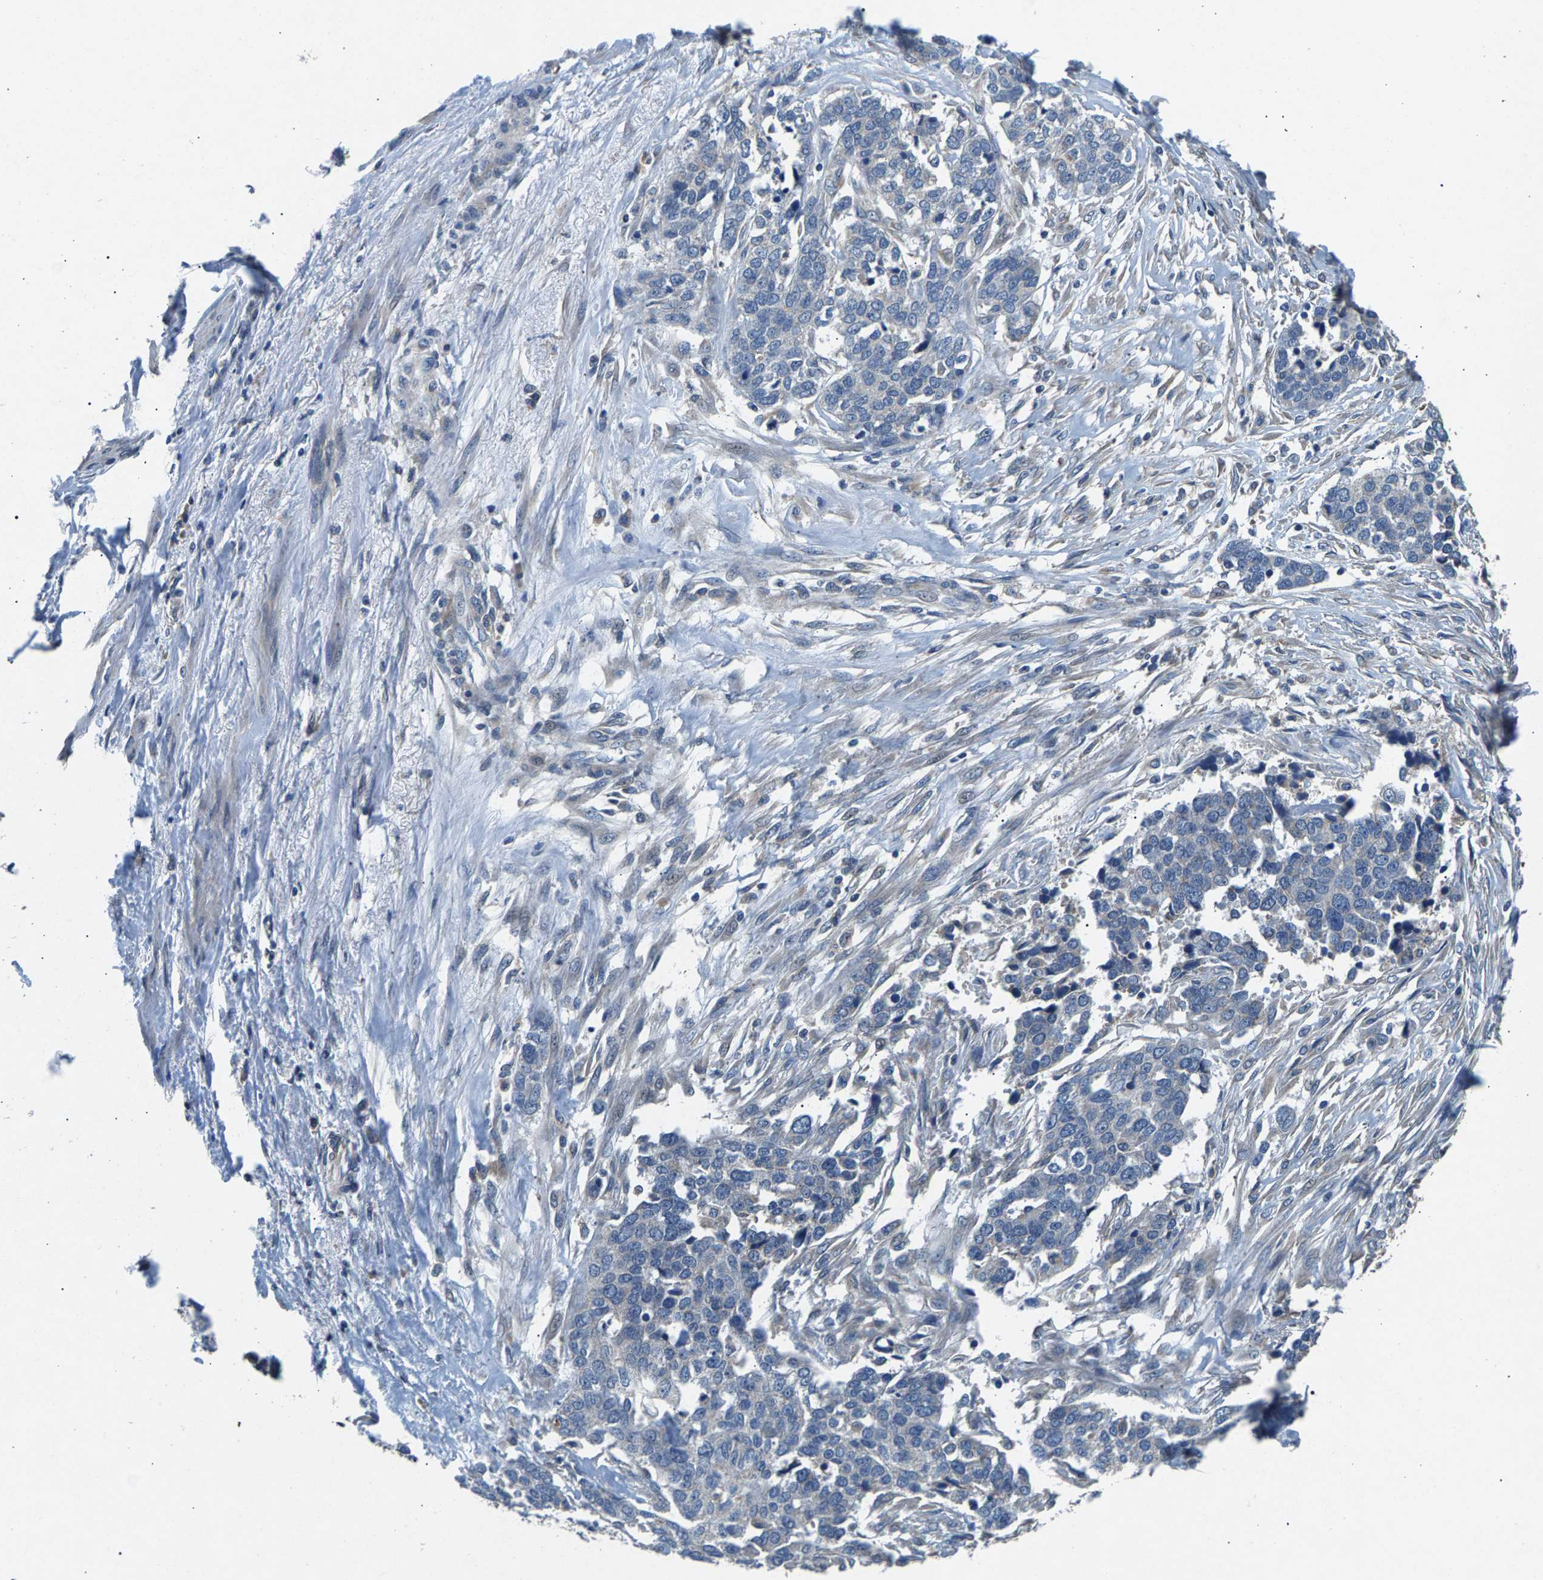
{"staining": {"intensity": "negative", "quantity": "none", "location": "none"}, "tissue": "ovarian cancer", "cell_type": "Tumor cells", "image_type": "cancer", "snomed": [{"axis": "morphology", "description": "Cystadenocarcinoma, serous, NOS"}, {"axis": "topography", "description": "Ovary"}], "caption": "DAB (3,3'-diaminobenzidine) immunohistochemical staining of human ovarian cancer (serous cystadenocarcinoma) reveals no significant expression in tumor cells.", "gene": "NT5C", "patient": {"sex": "female", "age": 44}}